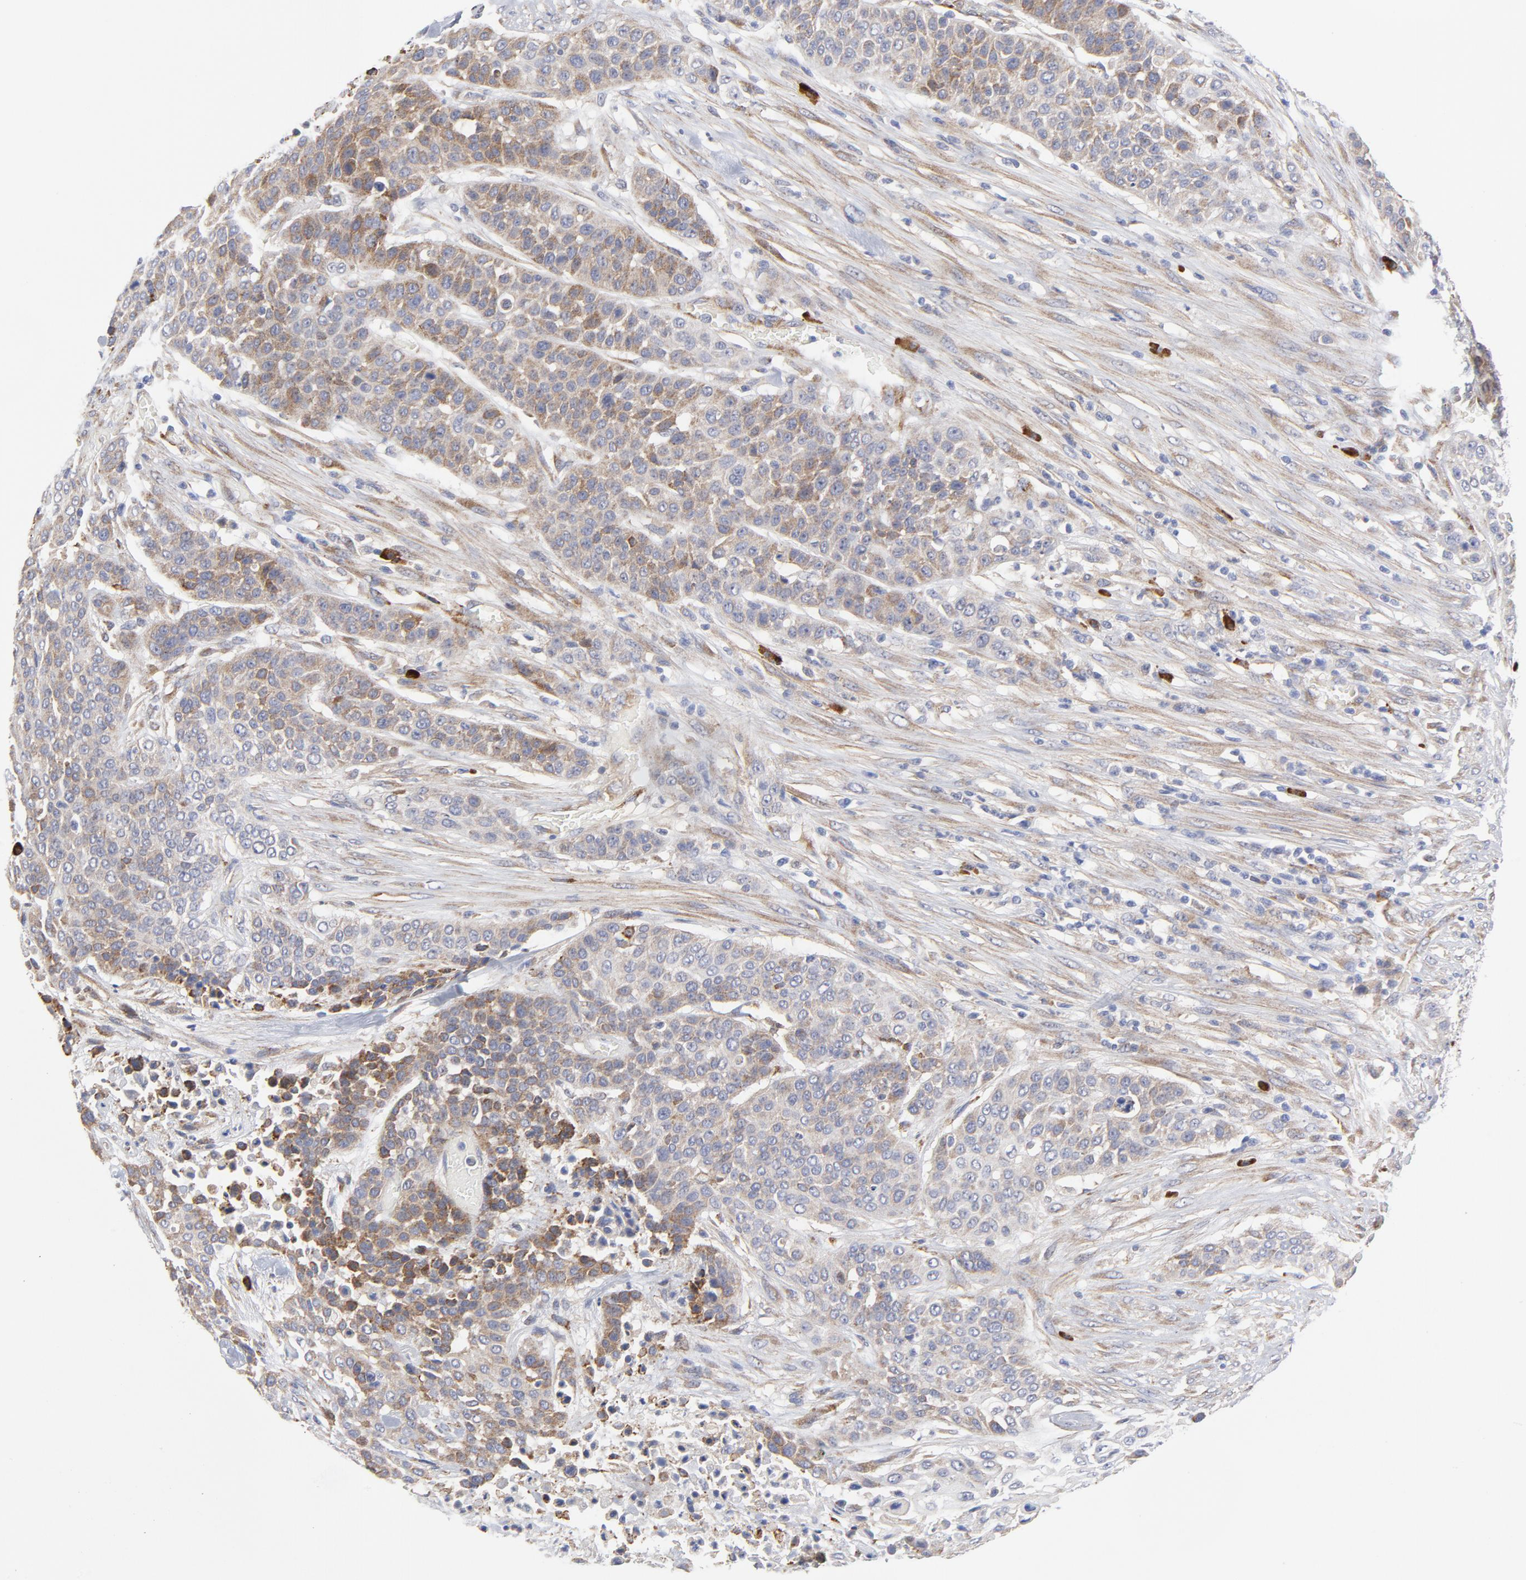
{"staining": {"intensity": "moderate", "quantity": "25%-75%", "location": "cytoplasmic/membranous"}, "tissue": "urothelial cancer", "cell_type": "Tumor cells", "image_type": "cancer", "snomed": [{"axis": "morphology", "description": "Urothelial carcinoma, High grade"}, {"axis": "topography", "description": "Urinary bladder"}], "caption": "Urothelial cancer was stained to show a protein in brown. There is medium levels of moderate cytoplasmic/membranous expression in approximately 25%-75% of tumor cells.", "gene": "RAPGEF3", "patient": {"sex": "male", "age": 74}}